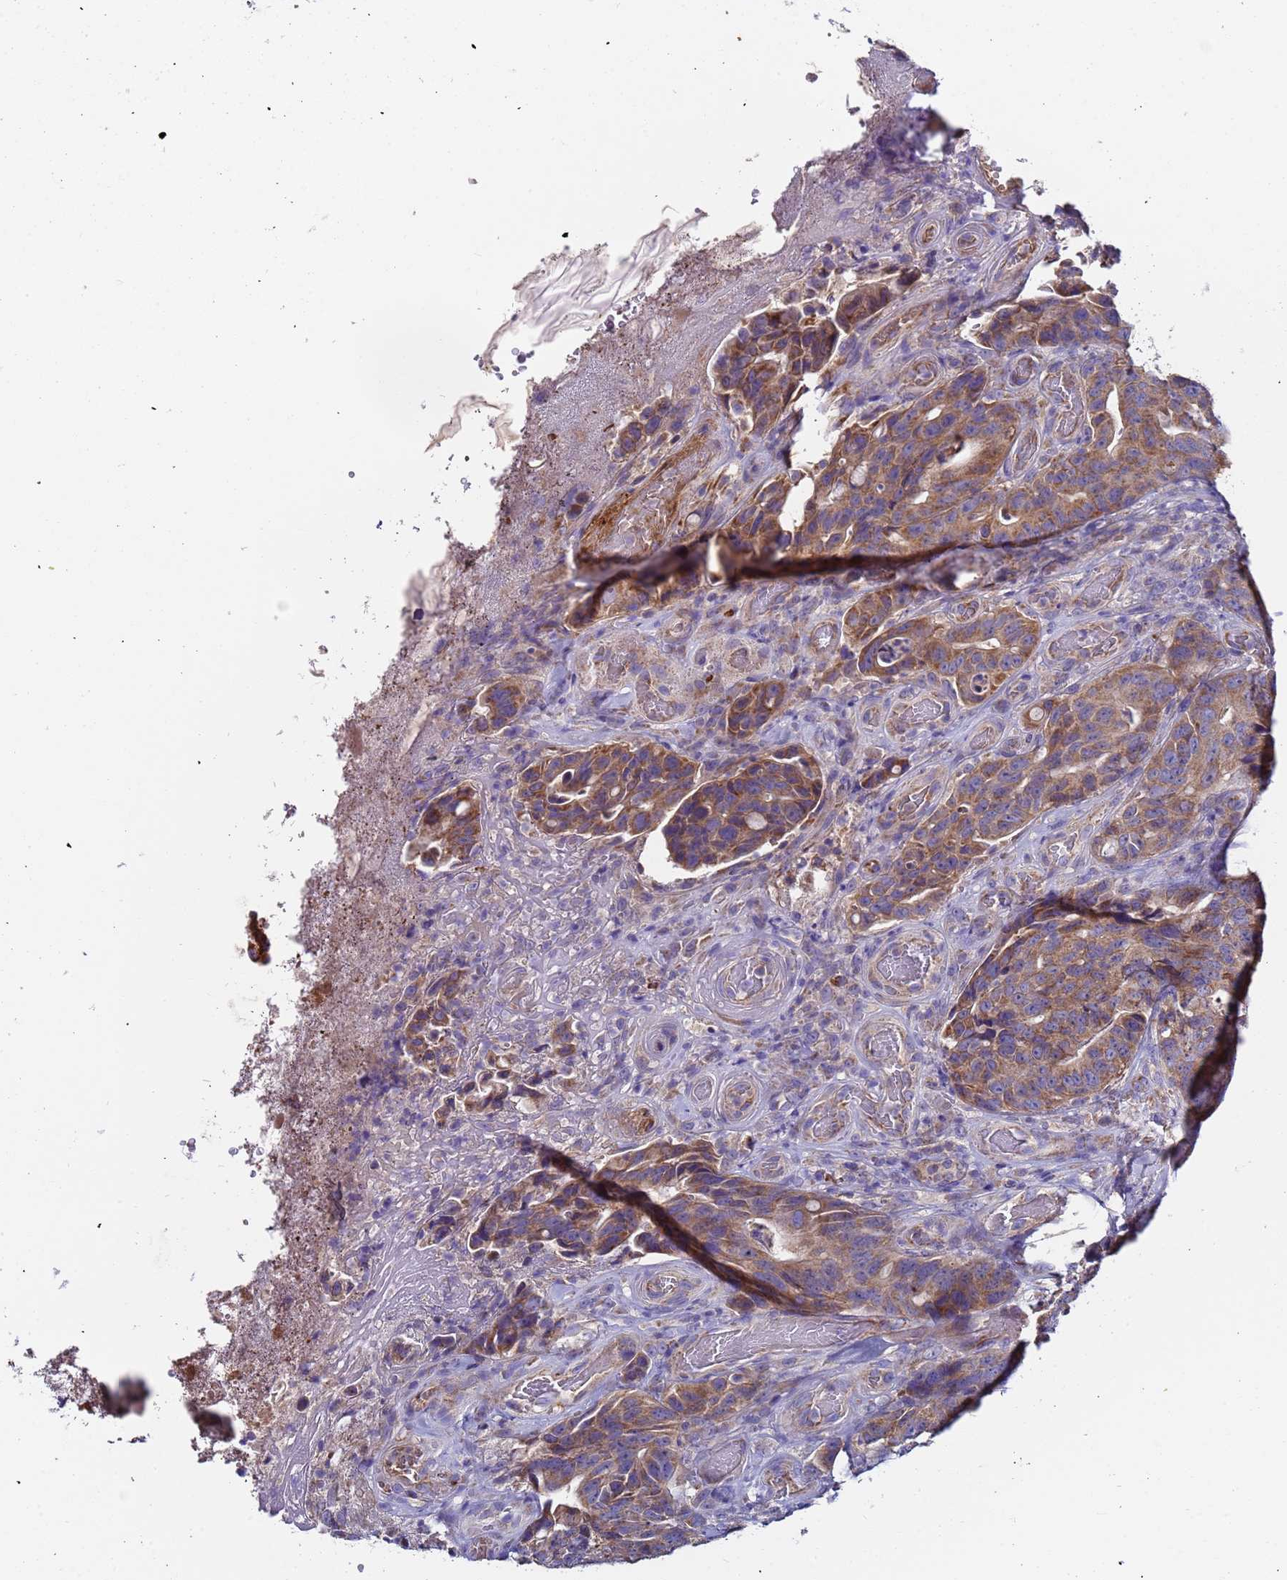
{"staining": {"intensity": "moderate", "quantity": ">75%", "location": "cytoplasmic/membranous"}, "tissue": "colorectal cancer", "cell_type": "Tumor cells", "image_type": "cancer", "snomed": [{"axis": "morphology", "description": "Adenocarcinoma, NOS"}, {"axis": "topography", "description": "Colon"}], "caption": "Colorectal cancer stained with immunohistochemistry displays moderate cytoplasmic/membranous positivity in approximately >75% of tumor cells.", "gene": "TMEM126A", "patient": {"sex": "female", "age": 82}}